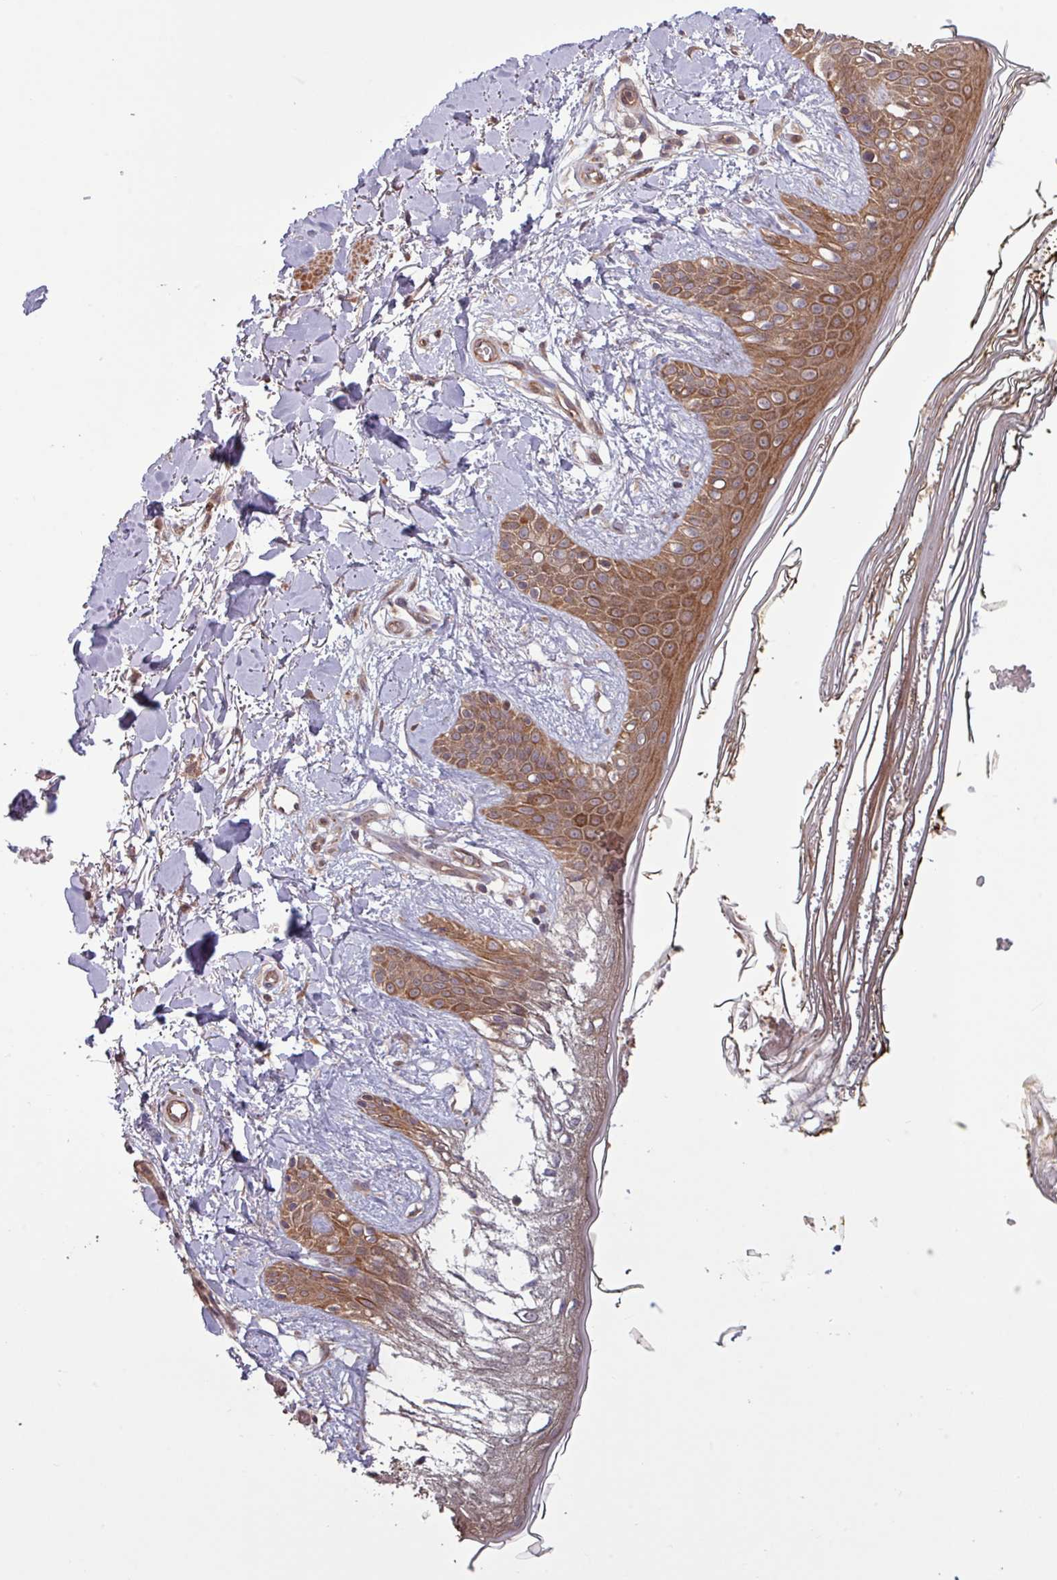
{"staining": {"intensity": "moderate", "quantity": ">75%", "location": "cytoplasmic/membranous"}, "tissue": "skin", "cell_type": "Fibroblasts", "image_type": "normal", "snomed": [{"axis": "morphology", "description": "Normal tissue, NOS"}, {"axis": "topography", "description": "Skin"}], "caption": "Moderate cytoplasmic/membranous protein expression is identified in about >75% of fibroblasts in skin.", "gene": "TRABD2A", "patient": {"sex": "female", "age": 34}}